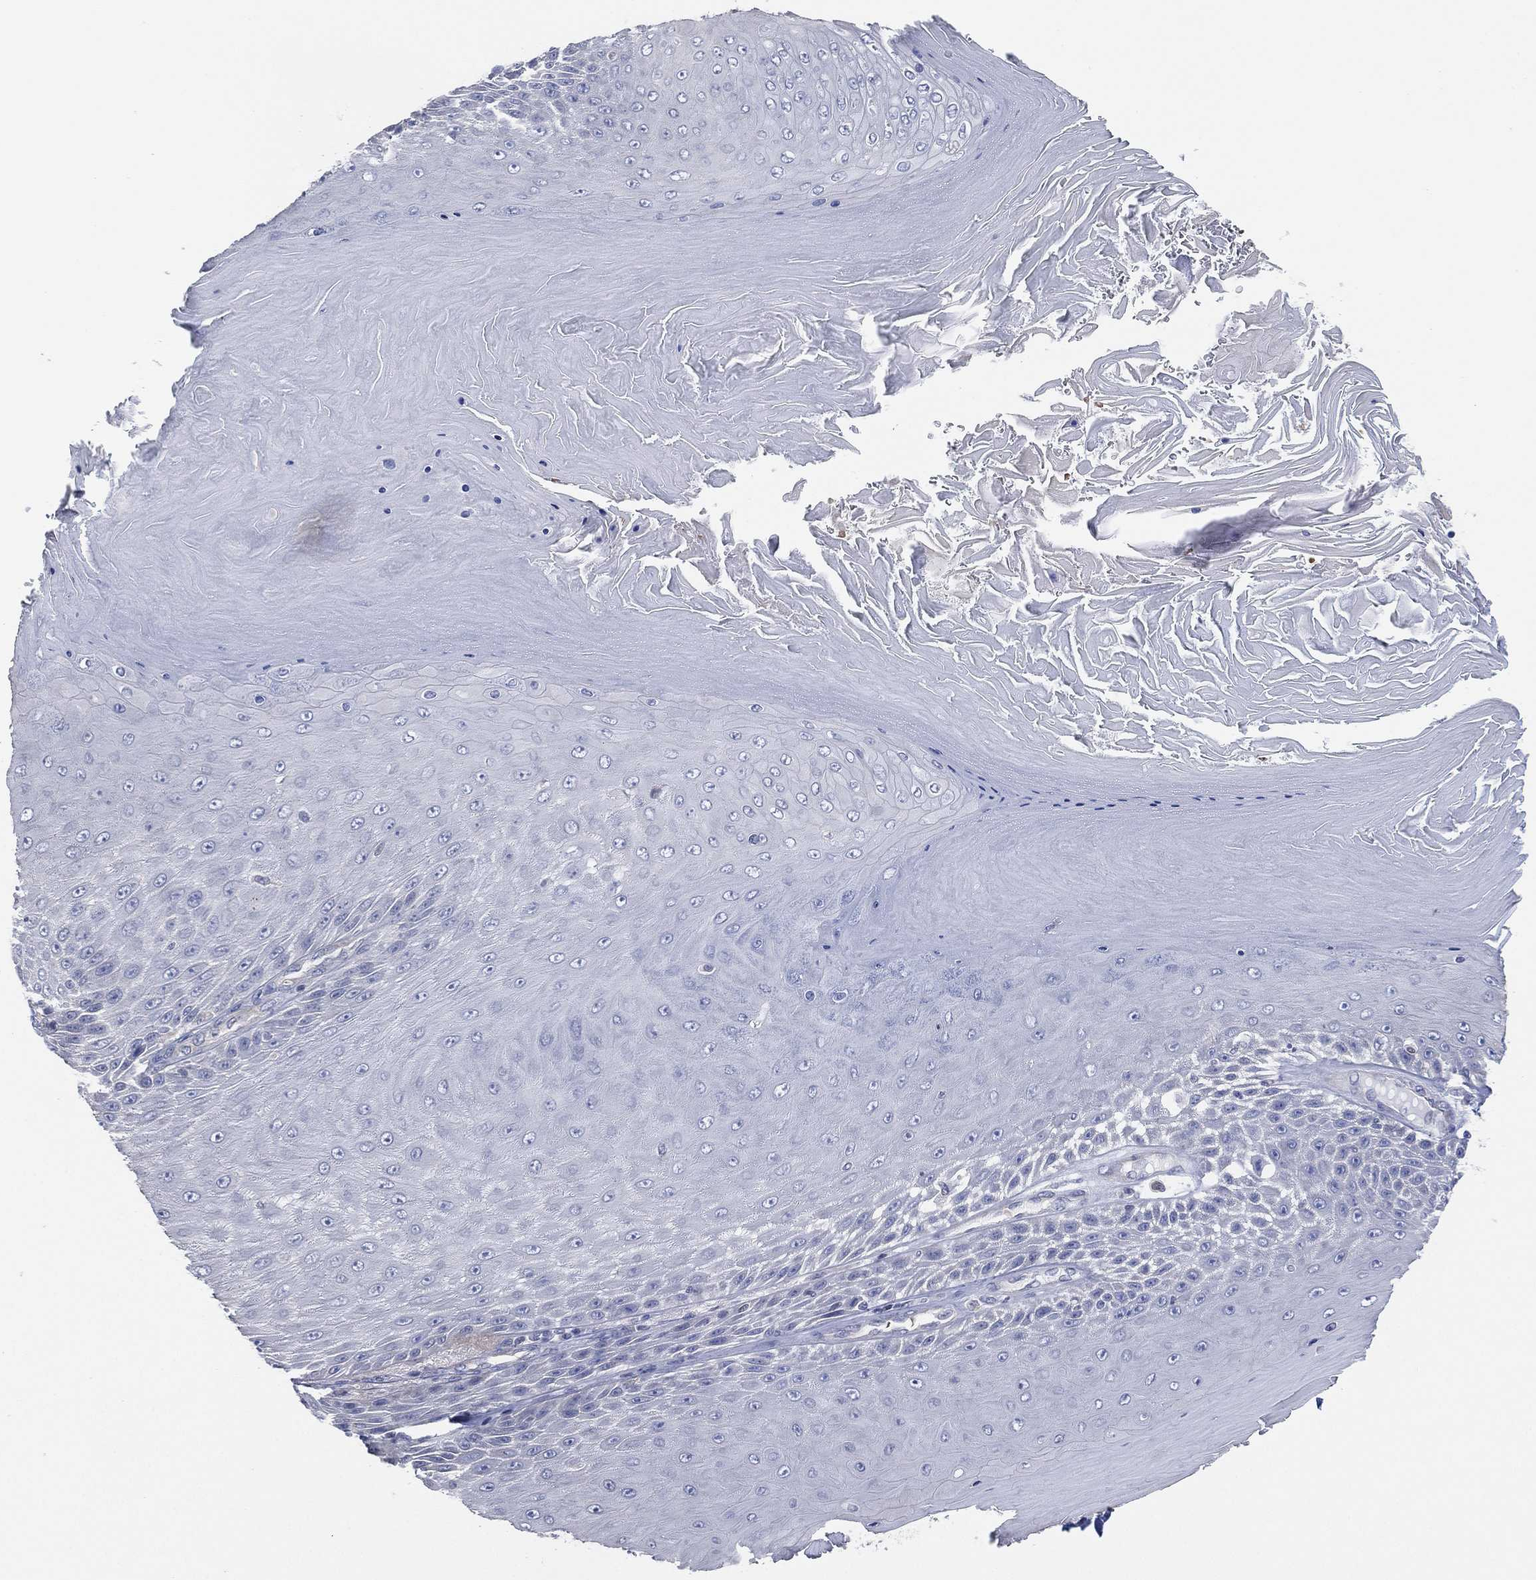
{"staining": {"intensity": "negative", "quantity": "none", "location": "none"}, "tissue": "skin cancer", "cell_type": "Tumor cells", "image_type": "cancer", "snomed": [{"axis": "morphology", "description": "Squamous cell carcinoma, NOS"}, {"axis": "topography", "description": "Skin"}], "caption": "This histopathology image is of skin cancer stained with IHC to label a protein in brown with the nuclei are counter-stained blue. There is no staining in tumor cells. The staining is performed using DAB brown chromogen with nuclei counter-stained in using hematoxylin.", "gene": "CFTR", "patient": {"sex": "male", "age": 62}}